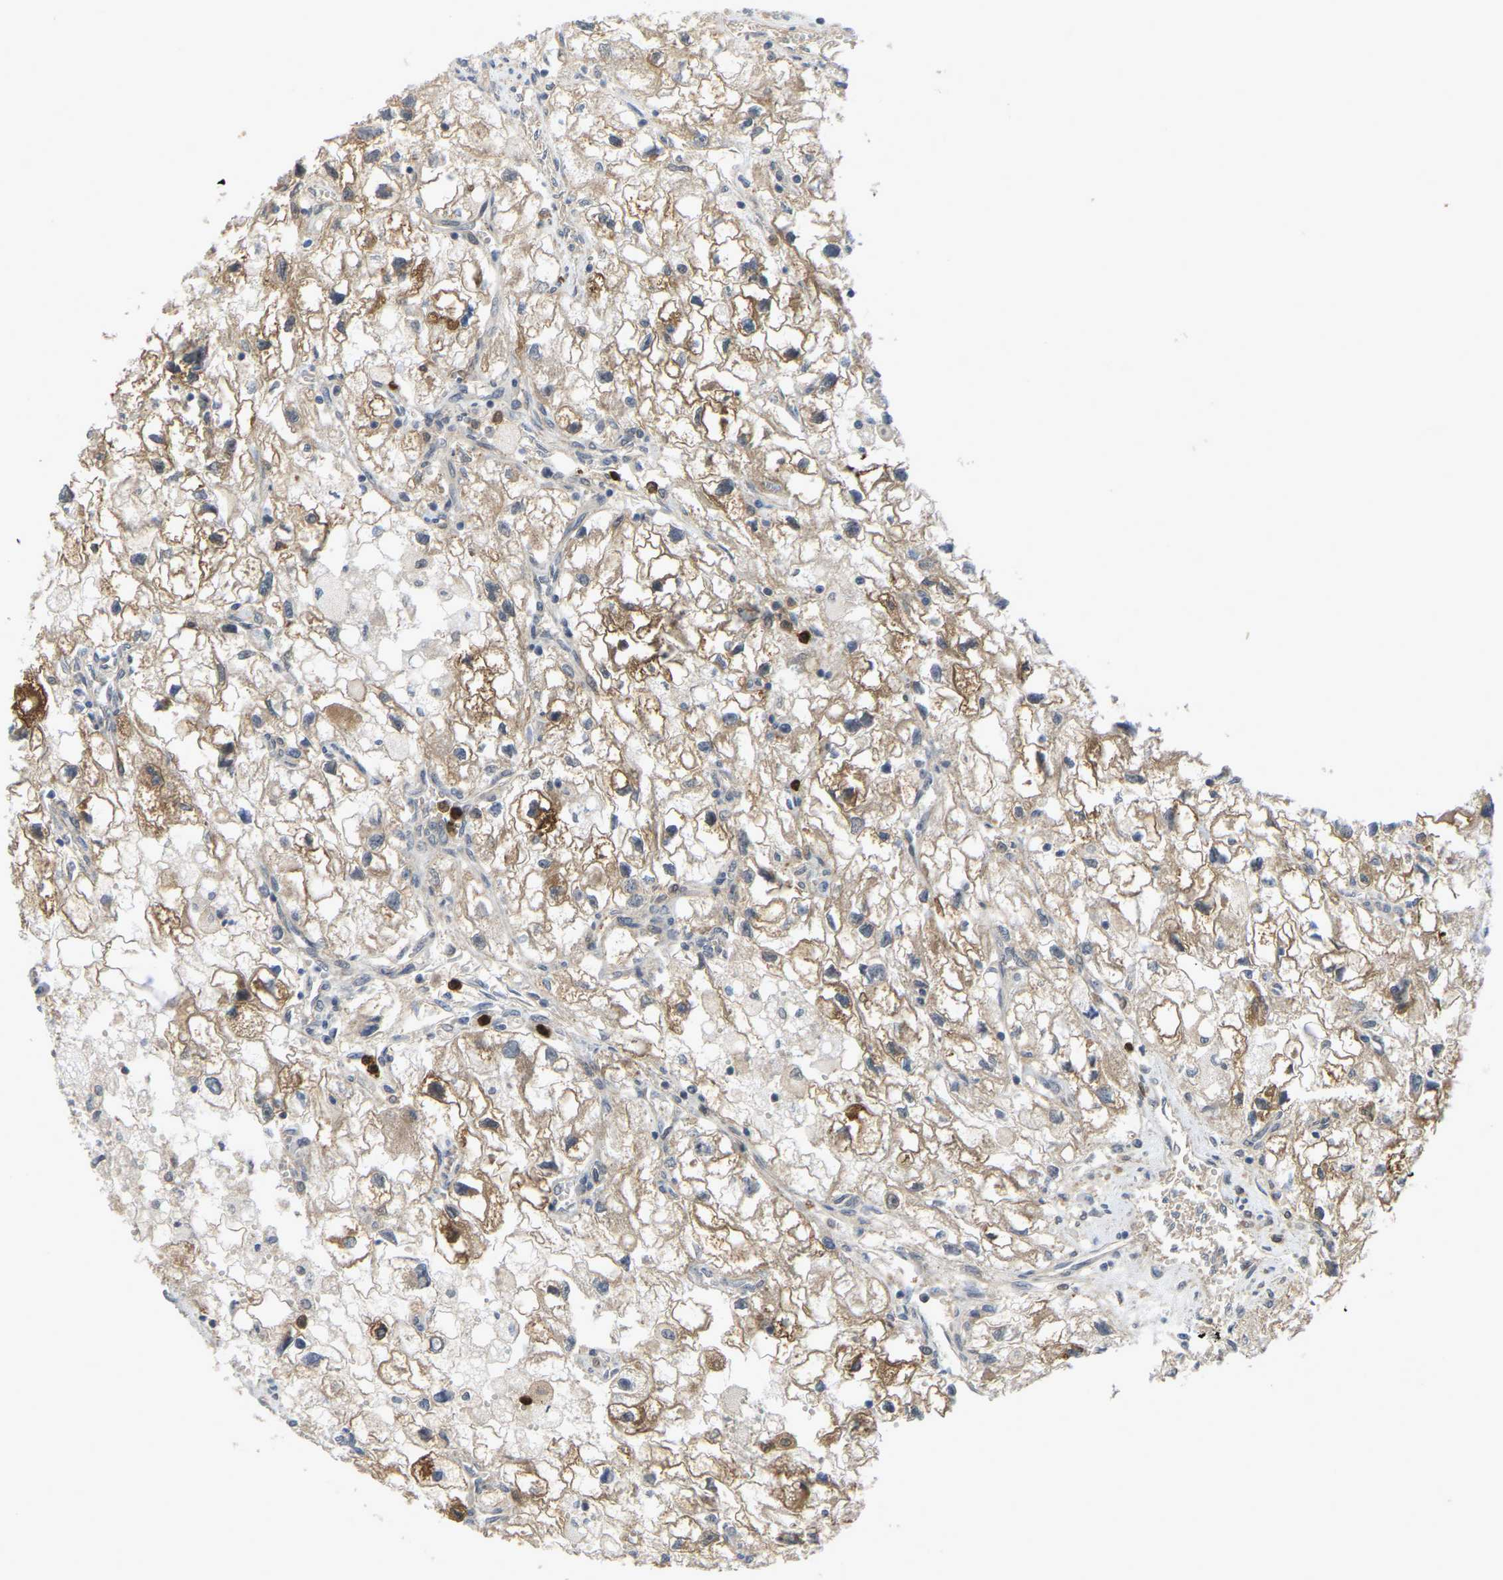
{"staining": {"intensity": "moderate", "quantity": ">75%", "location": "cytoplasmic/membranous"}, "tissue": "renal cancer", "cell_type": "Tumor cells", "image_type": "cancer", "snomed": [{"axis": "morphology", "description": "Adenocarcinoma, NOS"}, {"axis": "topography", "description": "Kidney"}], "caption": "DAB (3,3'-diaminobenzidine) immunohistochemical staining of adenocarcinoma (renal) demonstrates moderate cytoplasmic/membranous protein expression in about >75% of tumor cells.", "gene": "SERPINB5", "patient": {"sex": "female", "age": 70}}